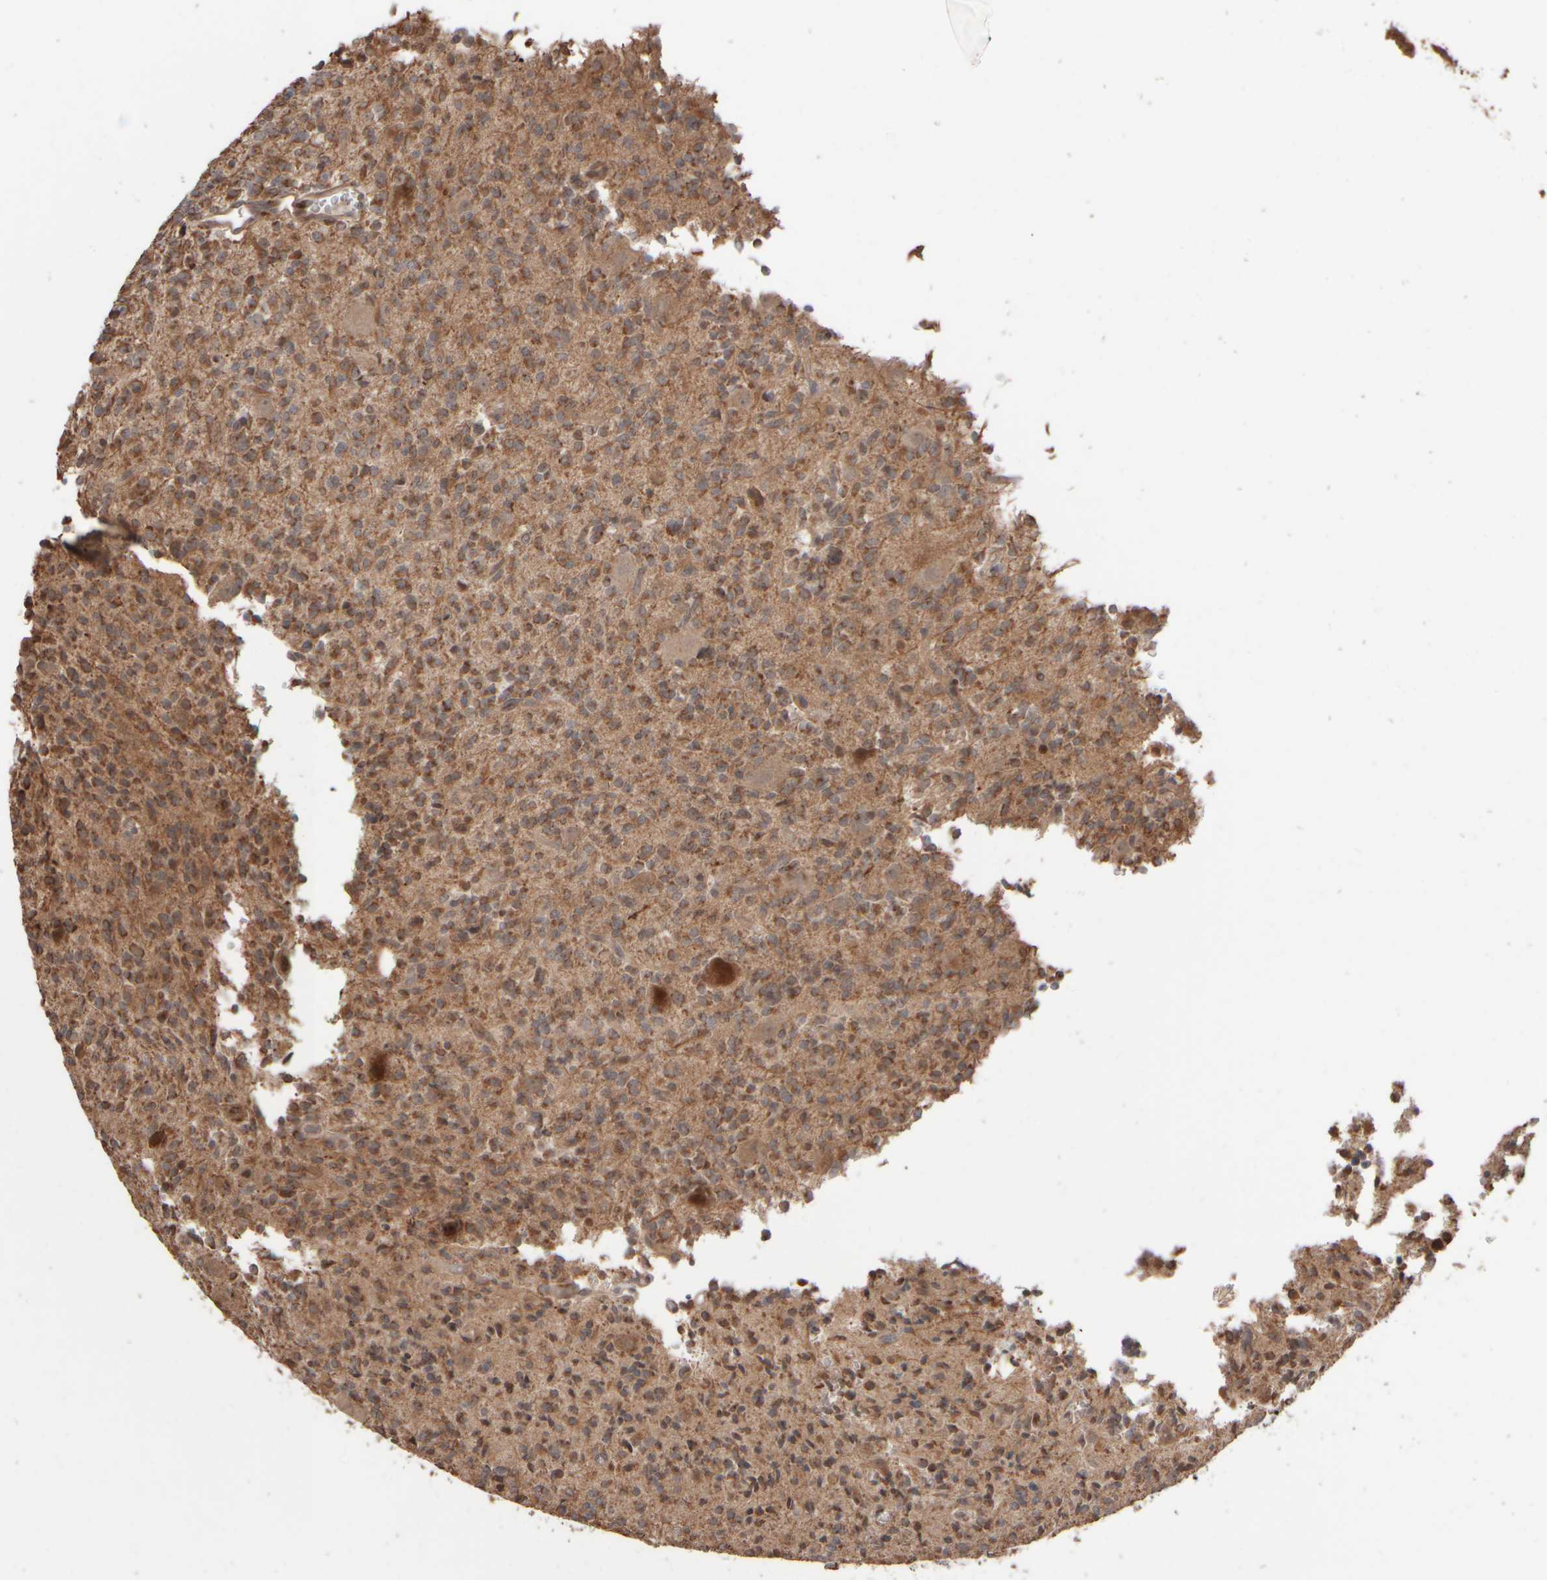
{"staining": {"intensity": "moderate", "quantity": ">75%", "location": "cytoplasmic/membranous"}, "tissue": "glioma", "cell_type": "Tumor cells", "image_type": "cancer", "snomed": [{"axis": "morphology", "description": "Glioma, malignant, High grade"}, {"axis": "topography", "description": "Brain"}], "caption": "Human glioma stained for a protein (brown) displays moderate cytoplasmic/membranous positive expression in about >75% of tumor cells.", "gene": "ABHD11", "patient": {"sex": "male", "age": 34}}